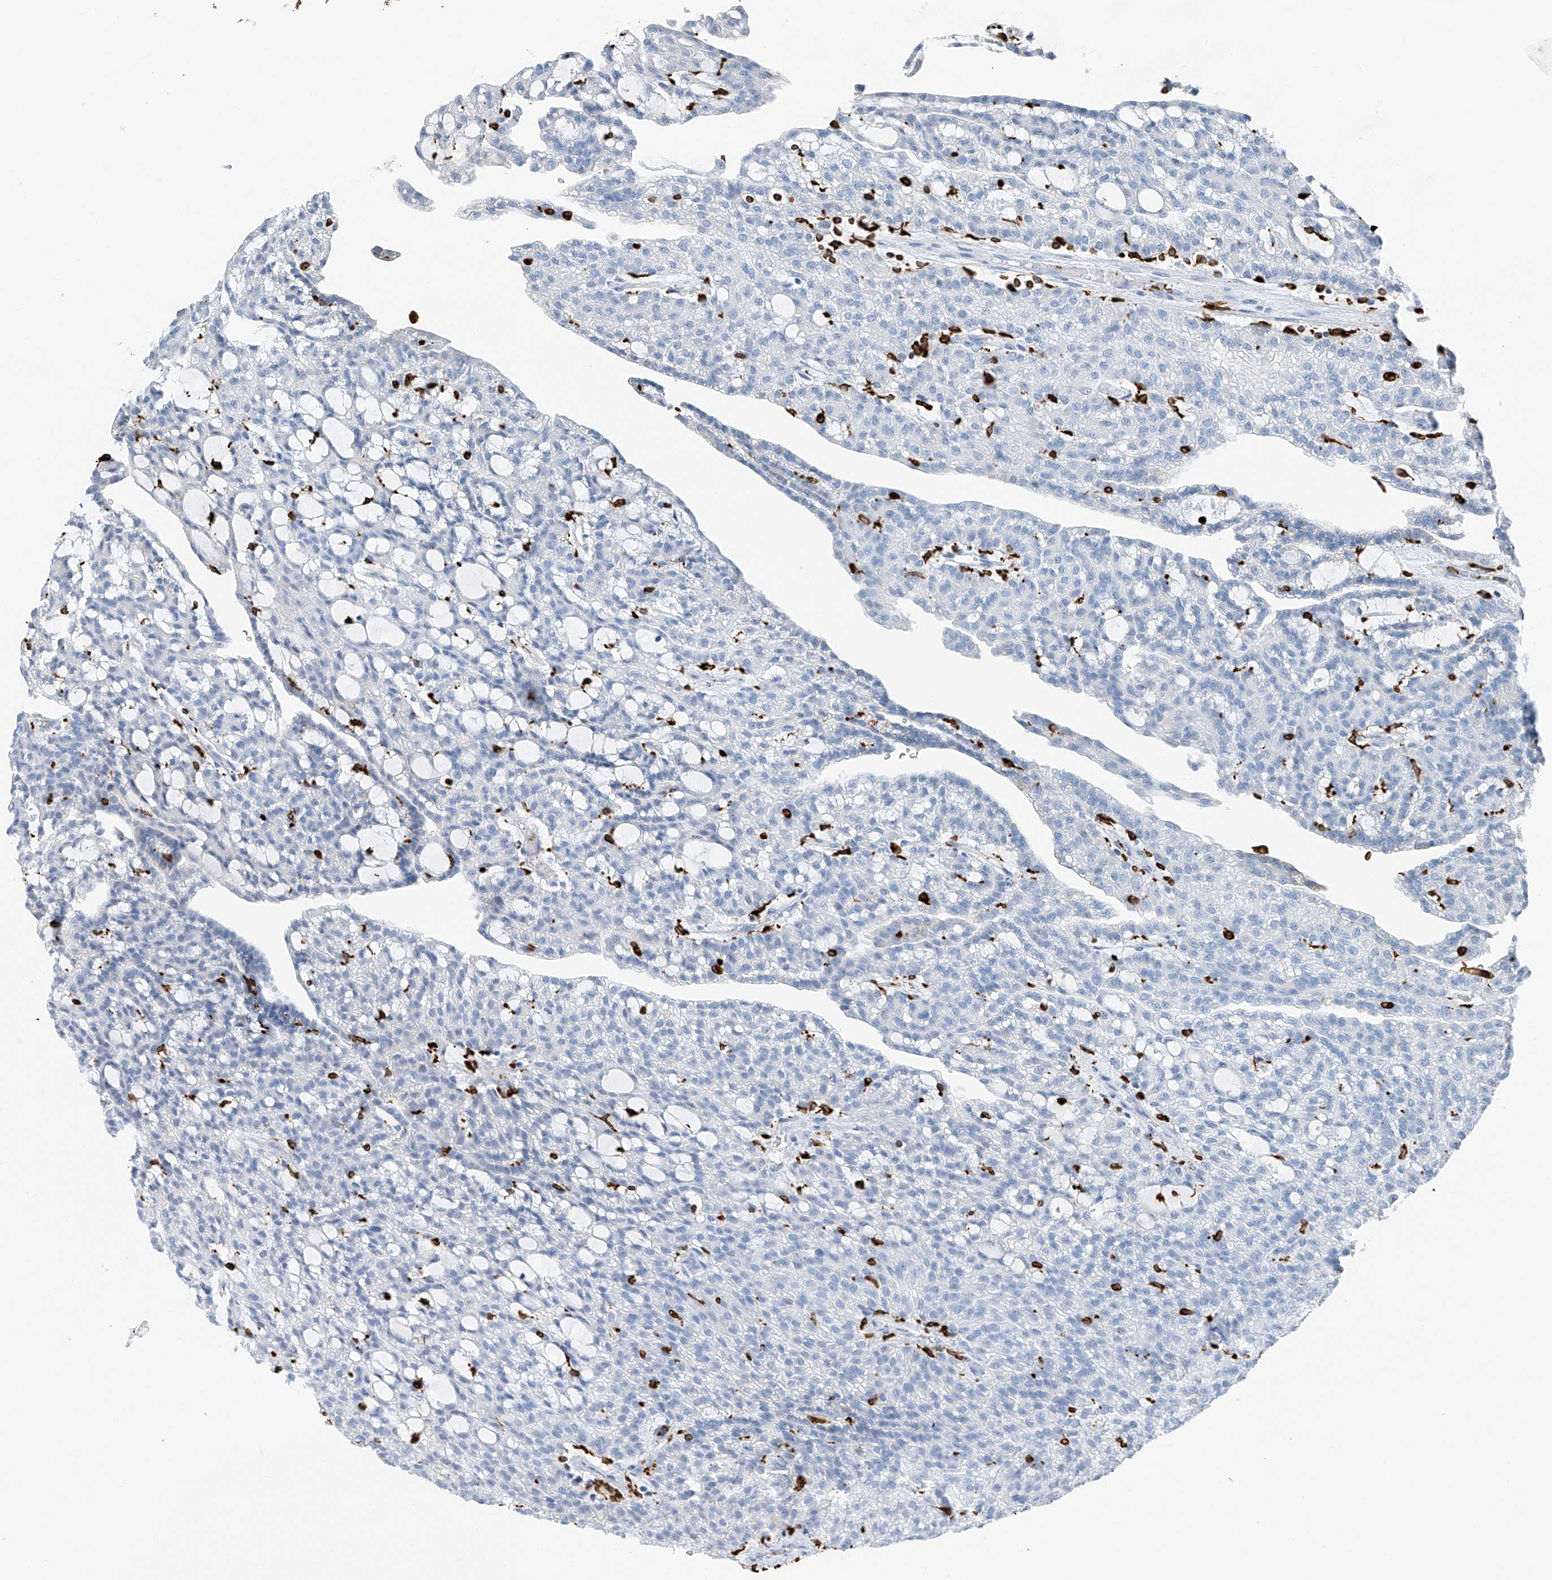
{"staining": {"intensity": "negative", "quantity": "none", "location": "none"}, "tissue": "renal cancer", "cell_type": "Tumor cells", "image_type": "cancer", "snomed": [{"axis": "morphology", "description": "Adenocarcinoma, NOS"}, {"axis": "topography", "description": "Kidney"}], "caption": "Renal cancer was stained to show a protein in brown. There is no significant expression in tumor cells. (DAB (3,3'-diaminobenzidine) IHC with hematoxylin counter stain).", "gene": "TBXAS1", "patient": {"sex": "male", "age": 63}}